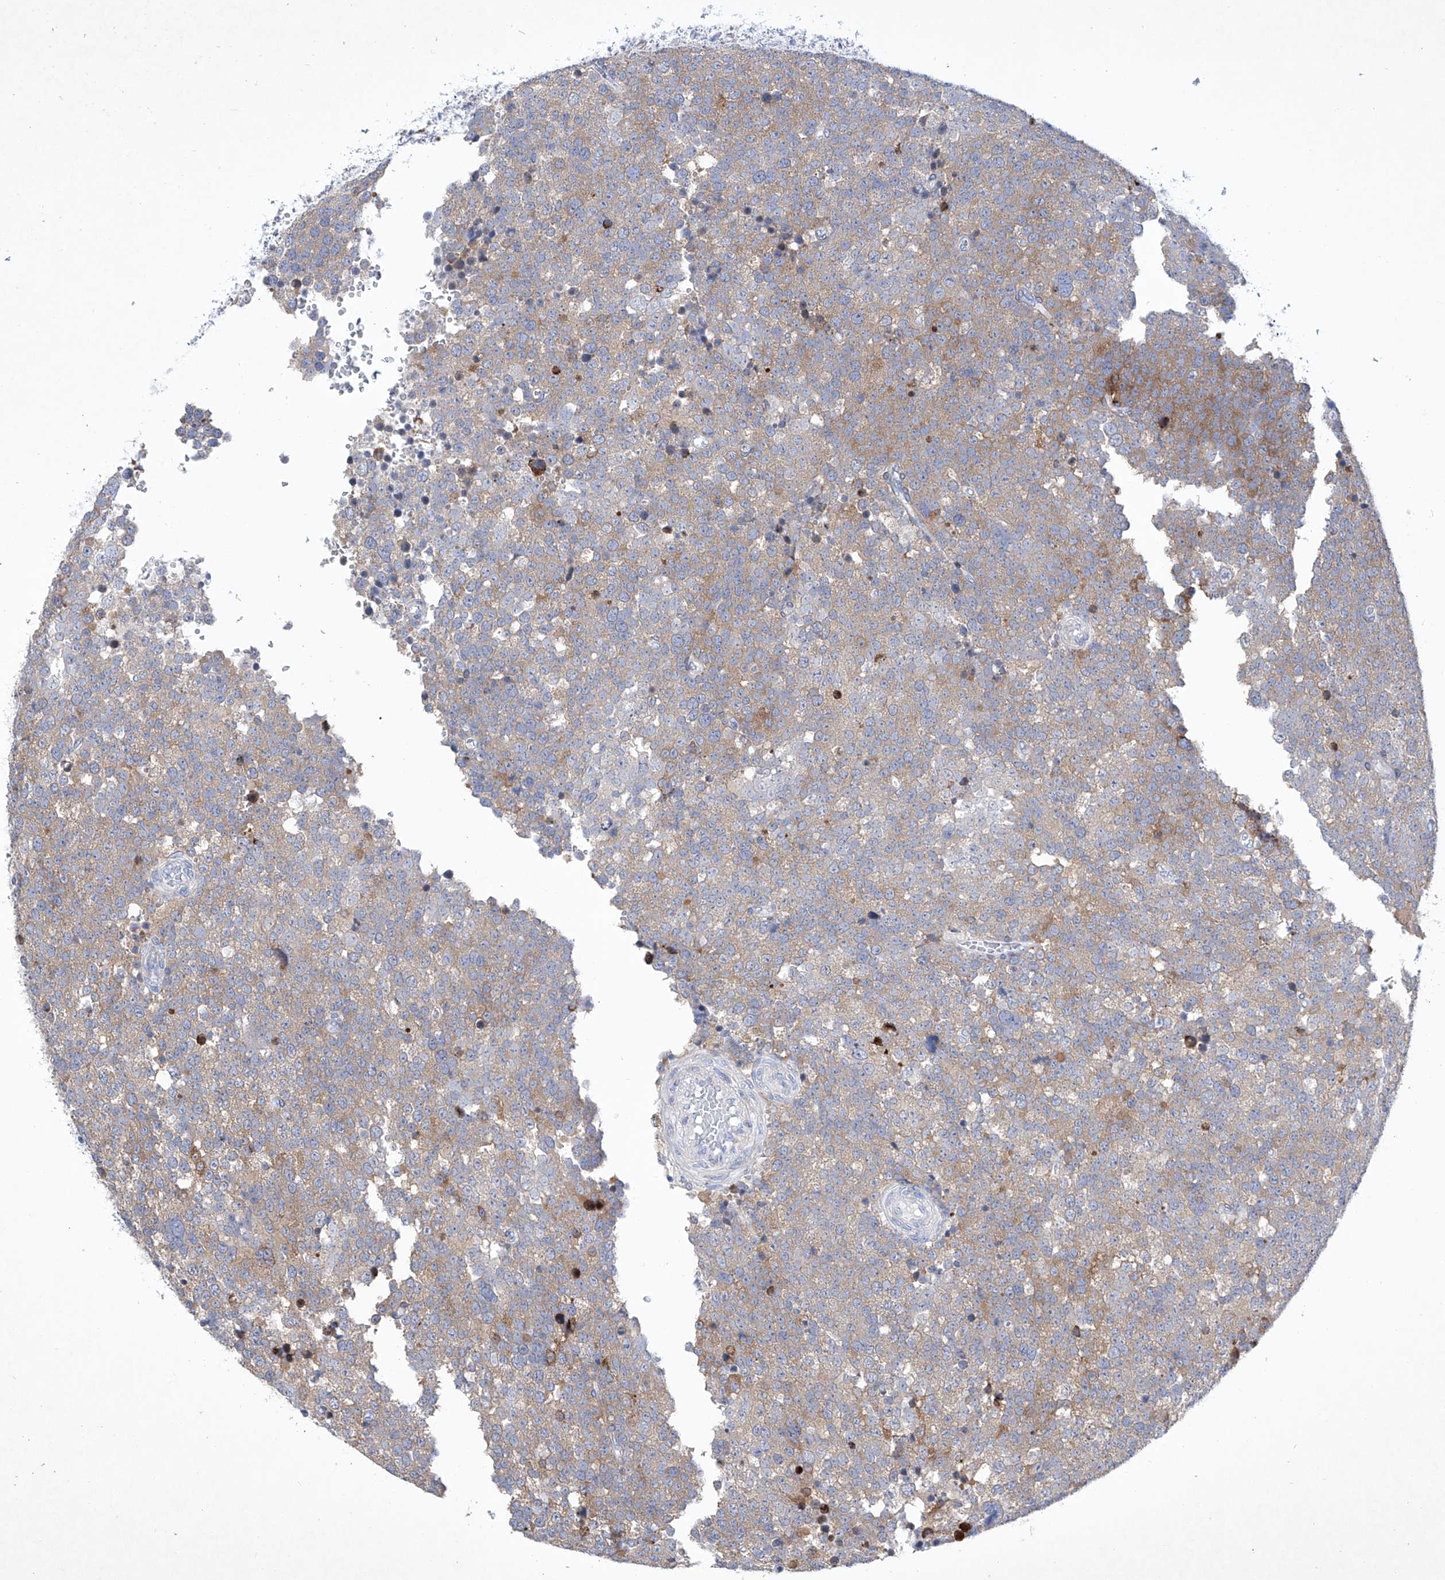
{"staining": {"intensity": "moderate", "quantity": "25%-75%", "location": "cytoplasmic/membranous"}, "tissue": "testis cancer", "cell_type": "Tumor cells", "image_type": "cancer", "snomed": [{"axis": "morphology", "description": "Seminoma, NOS"}, {"axis": "topography", "description": "Testis"}], "caption": "Testis seminoma tissue shows moderate cytoplasmic/membranous expression in about 25%-75% of tumor cells, visualized by immunohistochemistry. The protein is shown in brown color, while the nuclei are stained blue.", "gene": "C1orf87", "patient": {"sex": "male", "age": 71}}